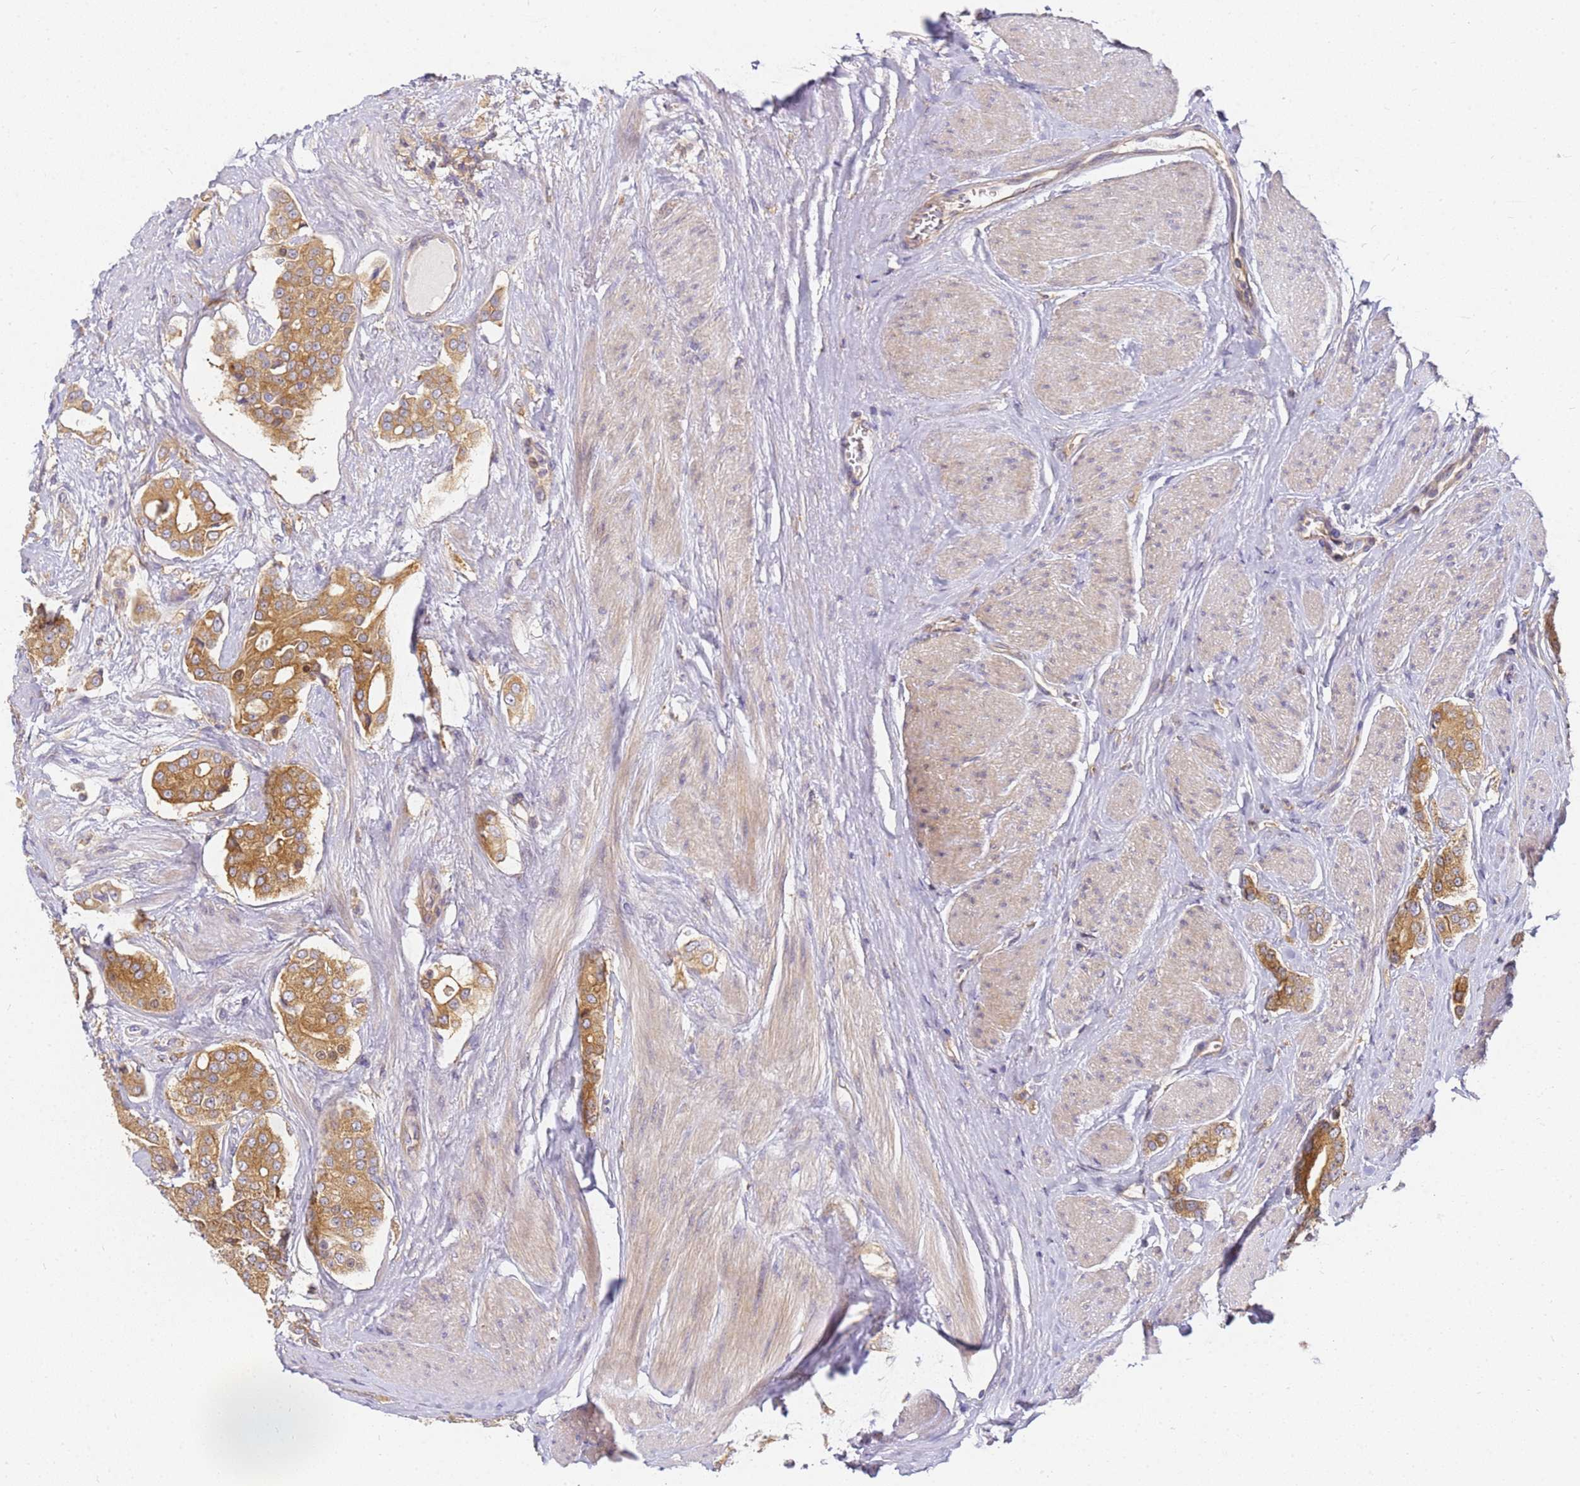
{"staining": {"intensity": "moderate", "quantity": ">75%", "location": "cytoplasmic/membranous"}, "tissue": "prostate cancer", "cell_type": "Tumor cells", "image_type": "cancer", "snomed": [{"axis": "morphology", "description": "Adenocarcinoma, High grade"}, {"axis": "topography", "description": "Prostate"}], "caption": "Moderate cytoplasmic/membranous expression for a protein is present in approximately >75% of tumor cells of adenocarcinoma (high-grade) (prostate) using immunohistochemistry (IHC).", "gene": "CHM", "patient": {"sex": "male", "age": 71}}